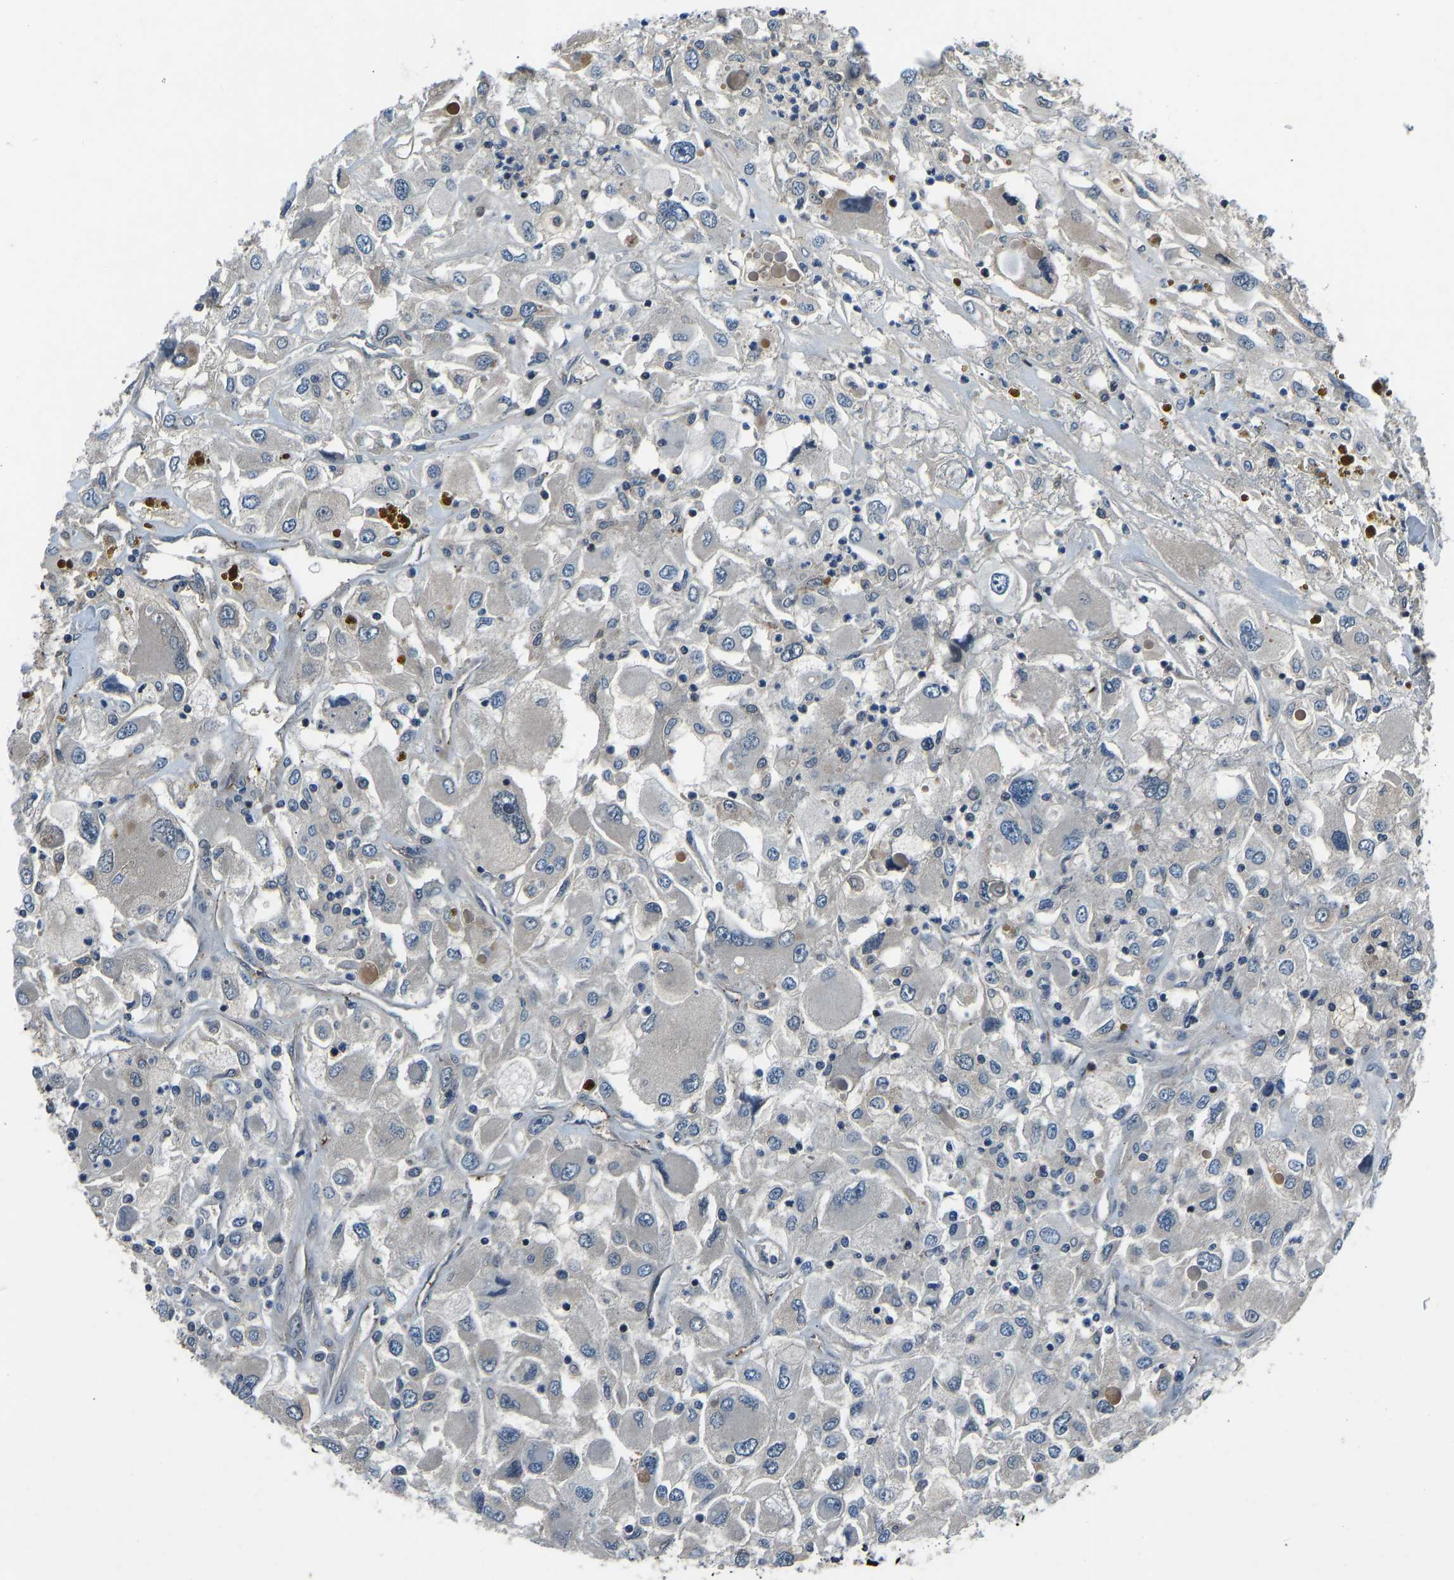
{"staining": {"intensity": "negative", "quantity": "none", "location": "none"}, "tissue": "renal cancer", "cell_type": "Tumor cells", "image_type": "cancer", "snomed": [{"axis": "morphology", "description": "Adenocarcinoma, NOS"}, {"axis": "topography", "description": "Kidney"}], "caption": "Immunohistochemistry (IHC) histopathology image of neoplastic tissue: human renal cancer stained with DAB (3,3'-diaminobenzidine) reveals no significant protein positivity in tumor cells.", "gene": "RLIM", "patient": {"sex": "female", "age": 52}}